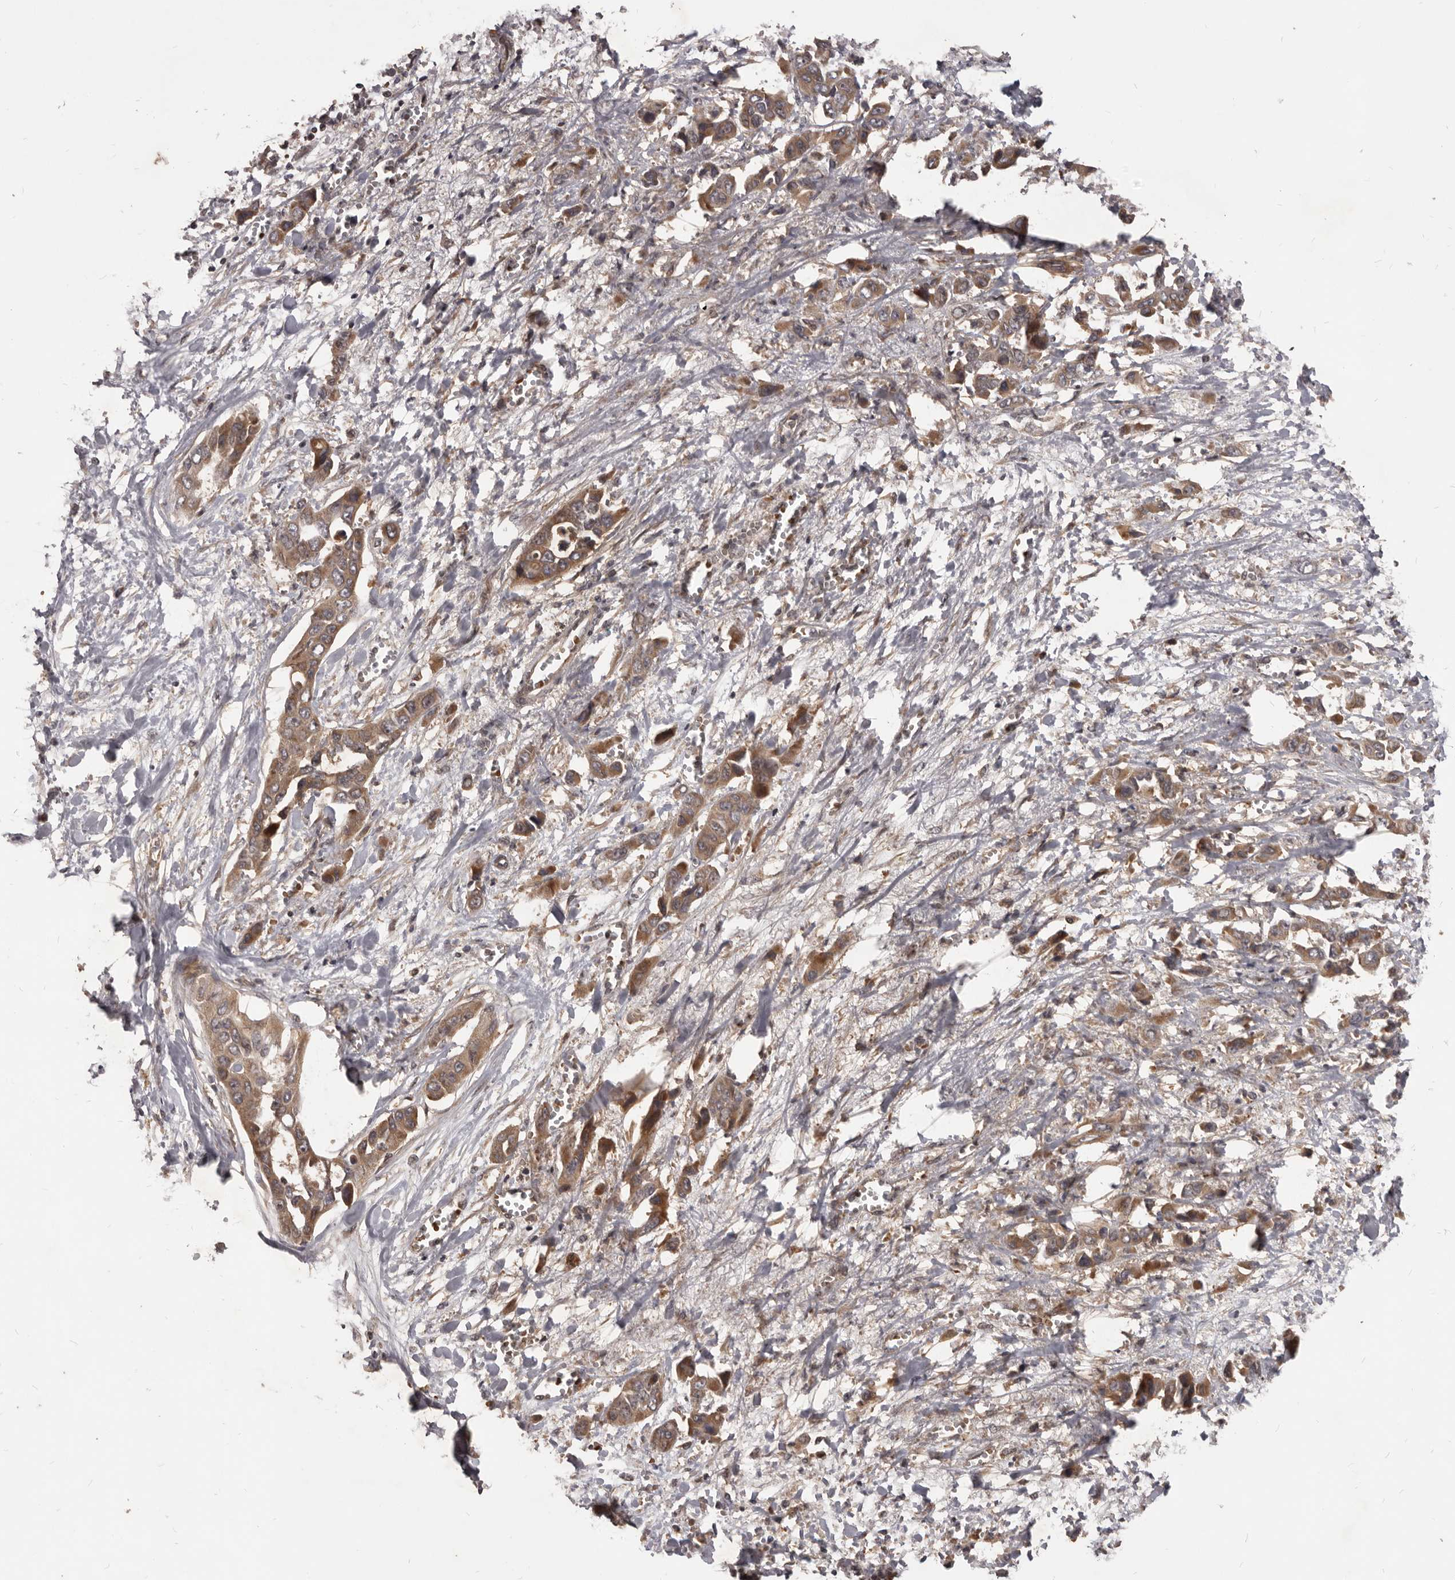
{"staining": {"intensity": "moderate", "quantity": ">75%", "location": "cytoplasmic/membranous"}, "tissue": "liver cancer", "cell_type": "Tumor cells", "image_type": "cancer", "snomed": [{"axis": "morphology", "description": "Cholangiocarcinoma"}, {"axis": "topography", "description": "Liver"}], "caption": "An IHC photomicrograph of tumor tissue is shown. Protein staining in brown highlights moderate cytoplasmic/membranous positivity in cholangiocarcinoma (liver) within tumor cells.", "gene": "GABPB2", "patient": {"sex": "female", "age": 52}}